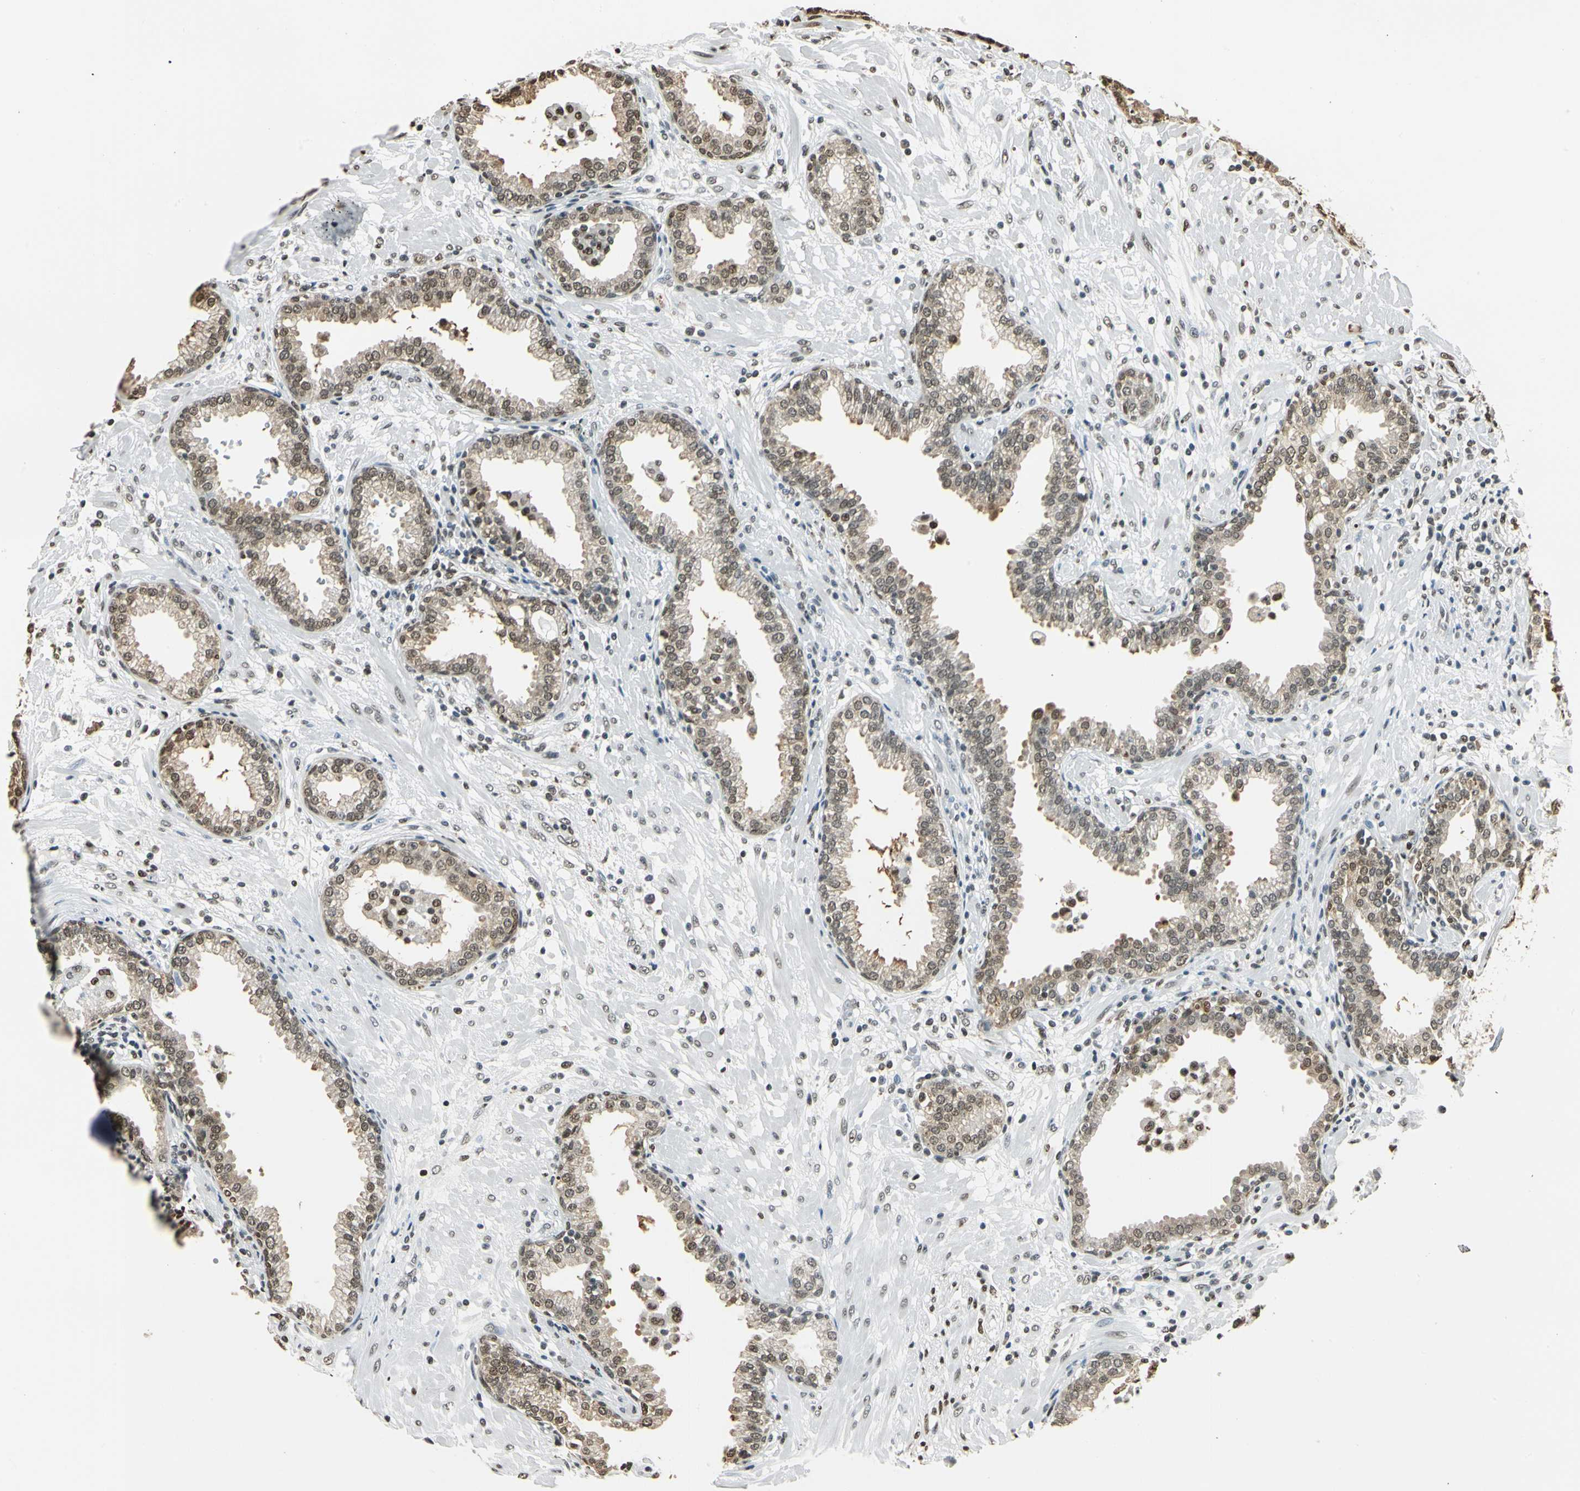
{"staining": {"intensity": "moderate", "quantity": "25%-75%", "location": "cytoplasmic/membranous,nuclear"}, "tissue": "prostate", "cell_type": "Glandular cells", "image_type": "normal", "snomed": [{"axis": "morphology", "description": "Normal tissue, NOS"}, {"axis": "topography", "description": "Prostate"}], "caption": "IHC photomicrograph of benign prostate stained for a protein (brown), which reveals medium levels of moderate cytoplasmic/membranous,nuclear positivity in about 25%-75% of glandular cells.", "gene": "FANCG", "patient": {"sex": "male", "age": 64}}